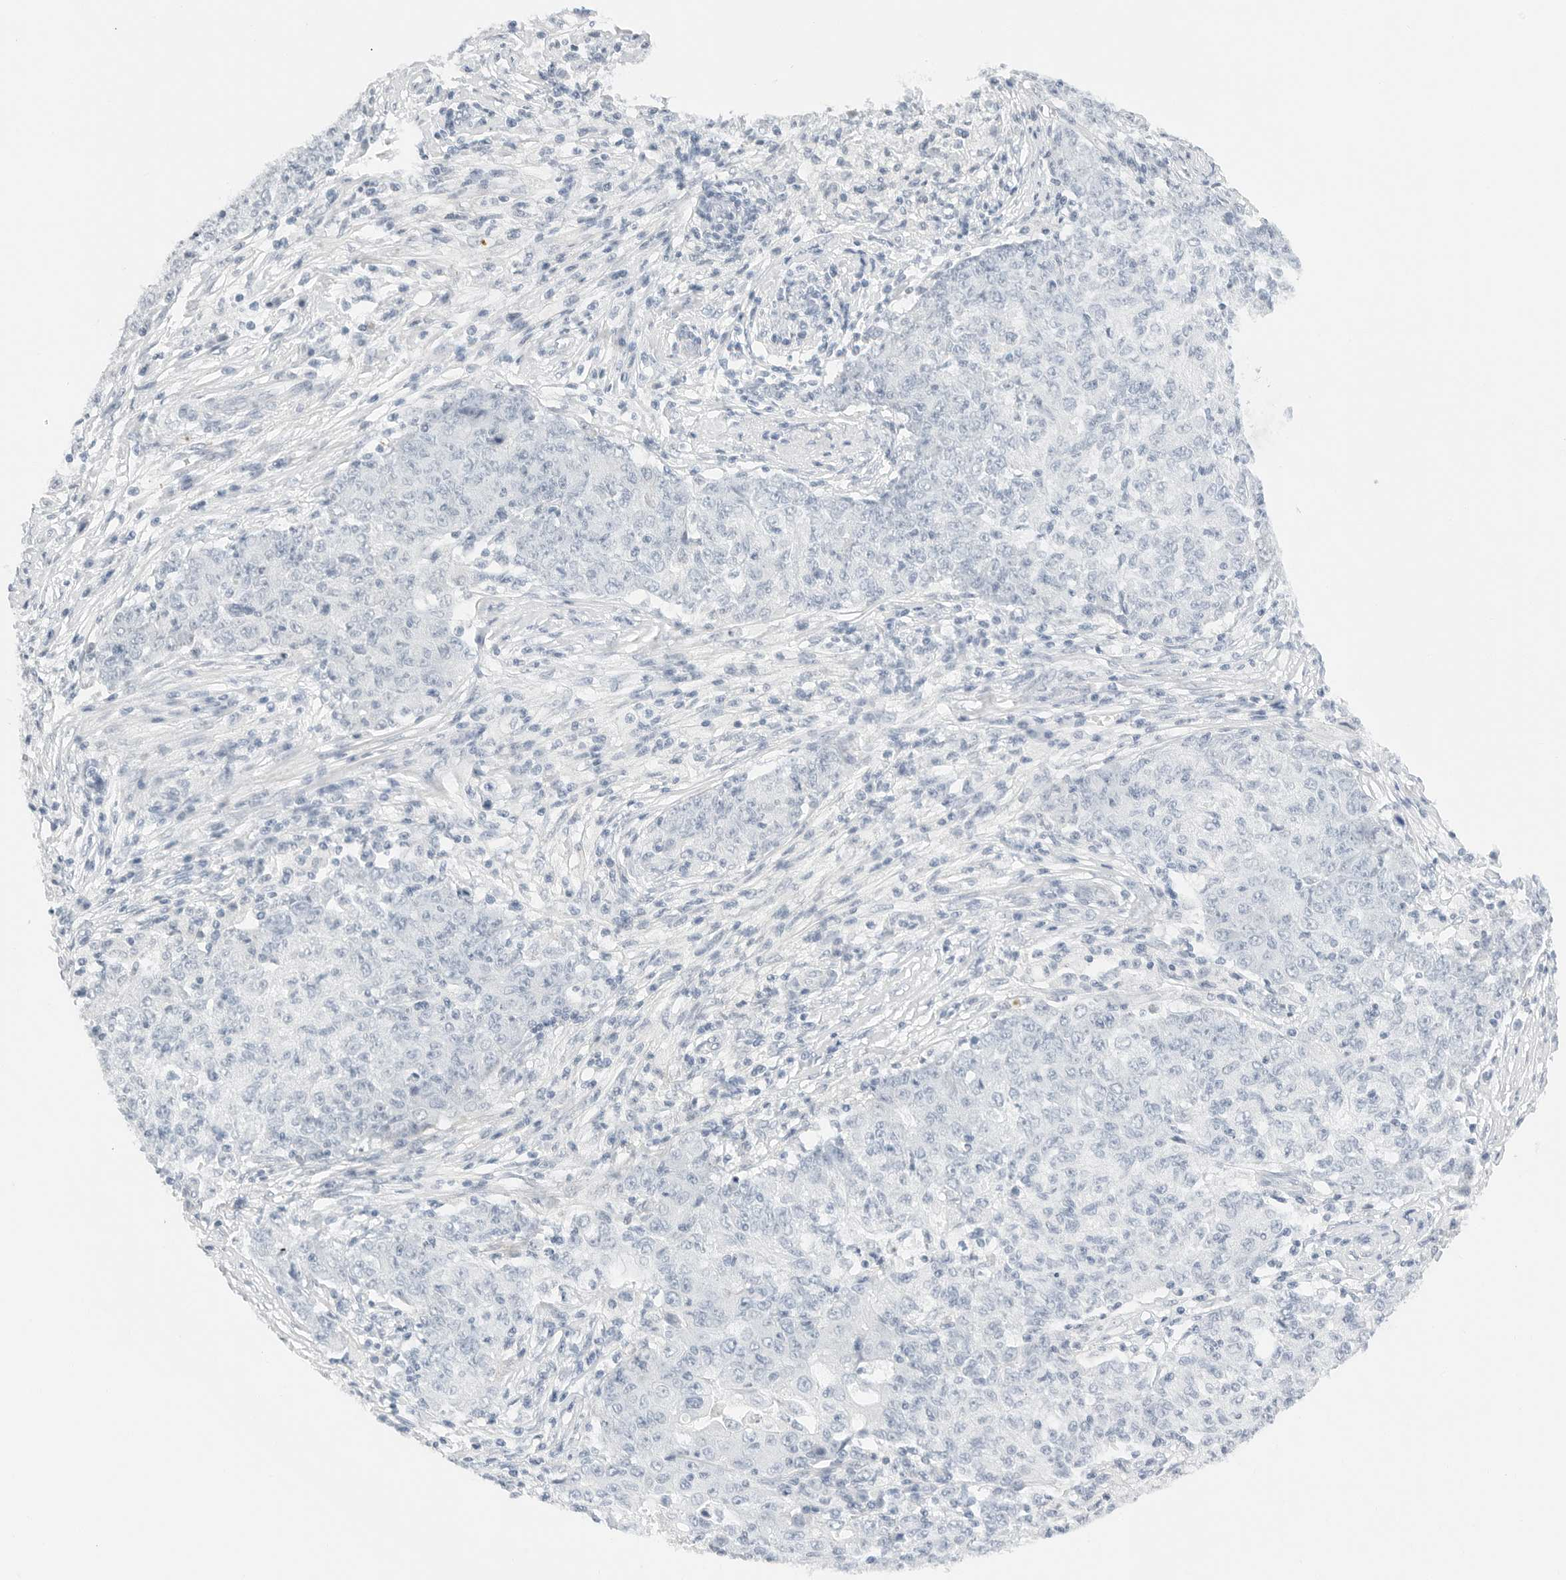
{"staining": {"intensity": "negative", "quantity": "none", "location": "none"}, "tissue": "ovarian cancer", "cell_type": "Tumor cells", "image_type": "cancer", "snomed": [{"axis": "morphology", "description": "Carcinoma, endometroid"}, {"axis": "topography", "description": "Ovary"}], "caption": "Micrograph shows no protein positivity in tumor cells of endometroid carcinoma (ovarian) tissue.", "gene": "PKDCC", "patient": {"sex": "female", "age": 42}}